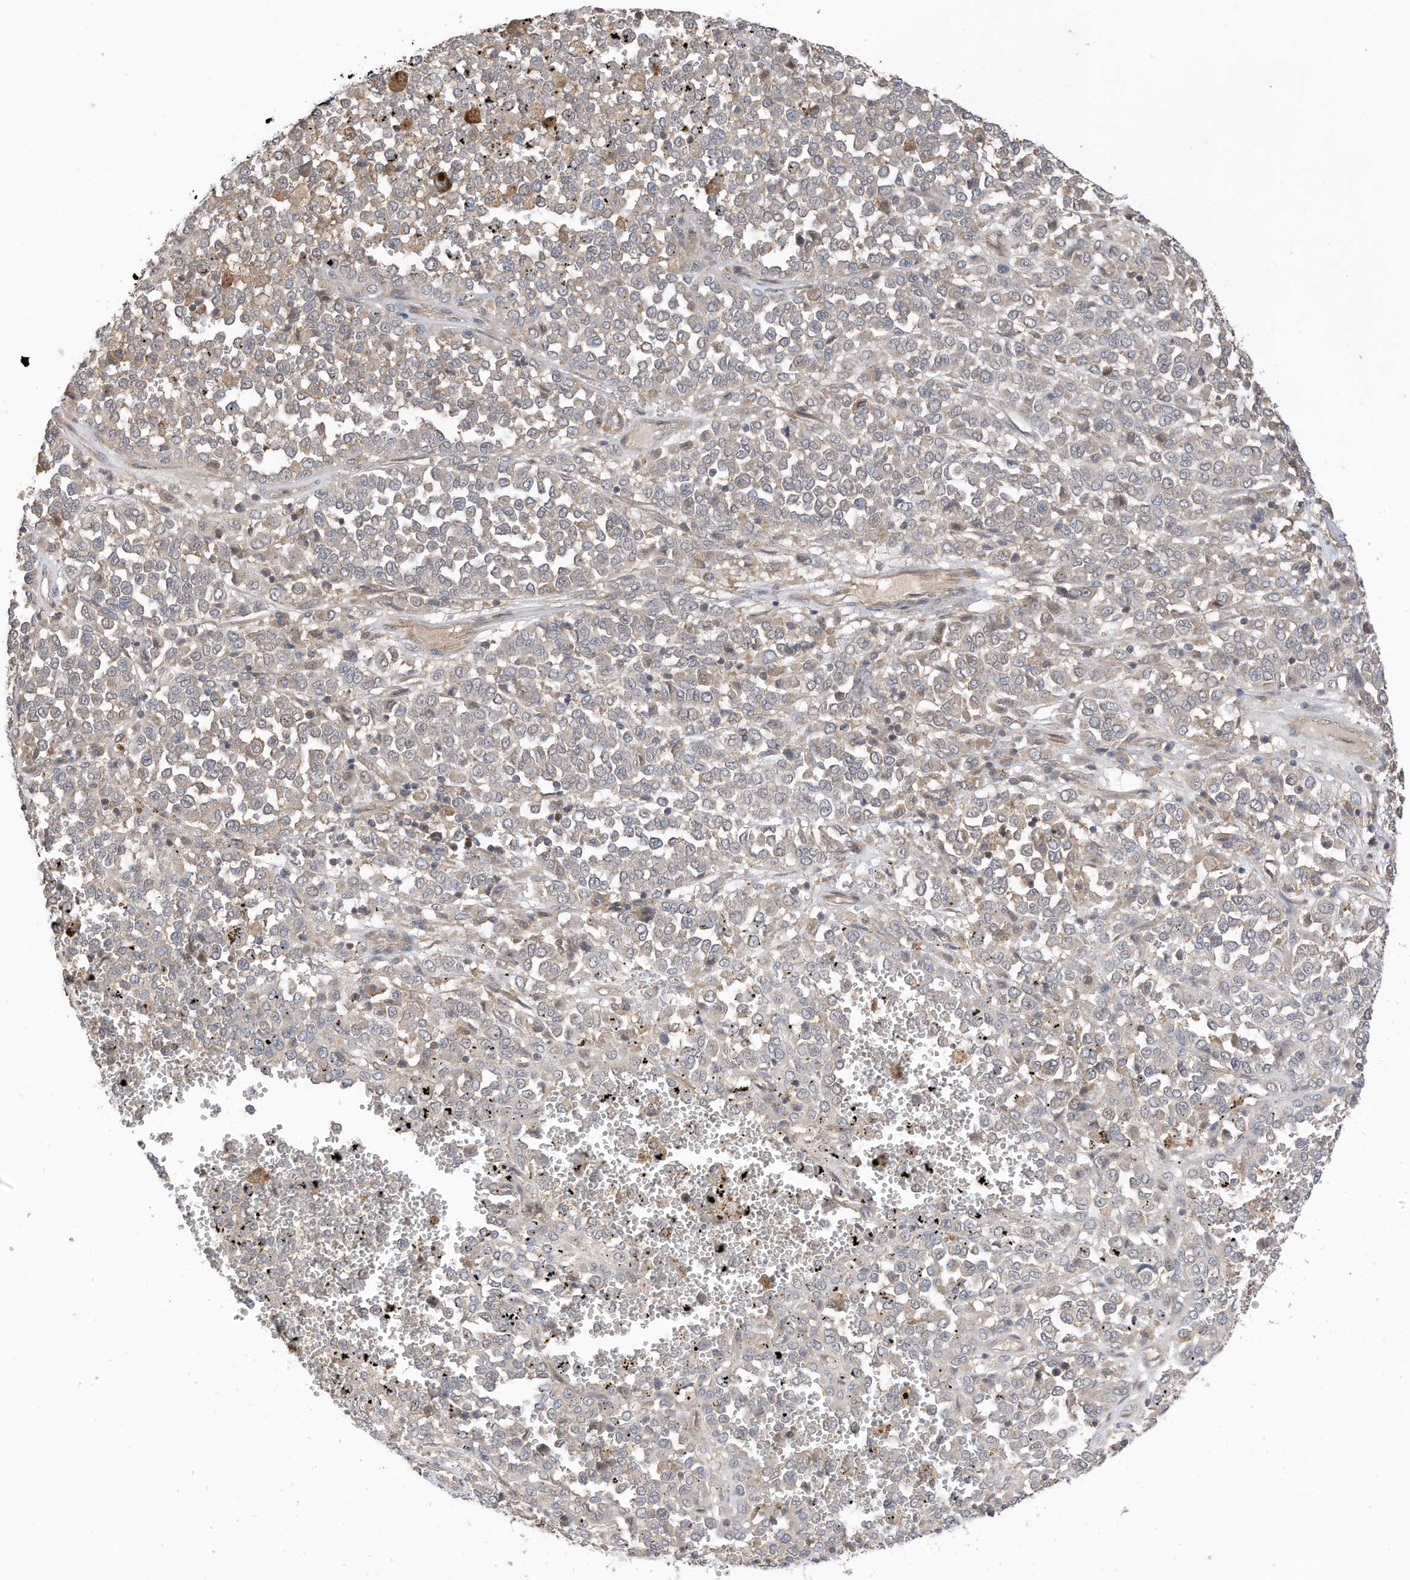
{"staining": {"intensity": "negative", "quantity": "none", "location": "none"}, "tissue": "melanoma", "cell_type": "Tumor cells", "image_type": "cancer", "snomed": [{"axis": "morphology", "description": "Malignant melanoma, Metastatic site"}, {"axis": "topography", "description": "Pancreas"}], "caption": "The micrograph exhibits no staining of tumor cells in melanoma.", "gene": "REC8", "patient": {"sex": "female", "age": 30}}